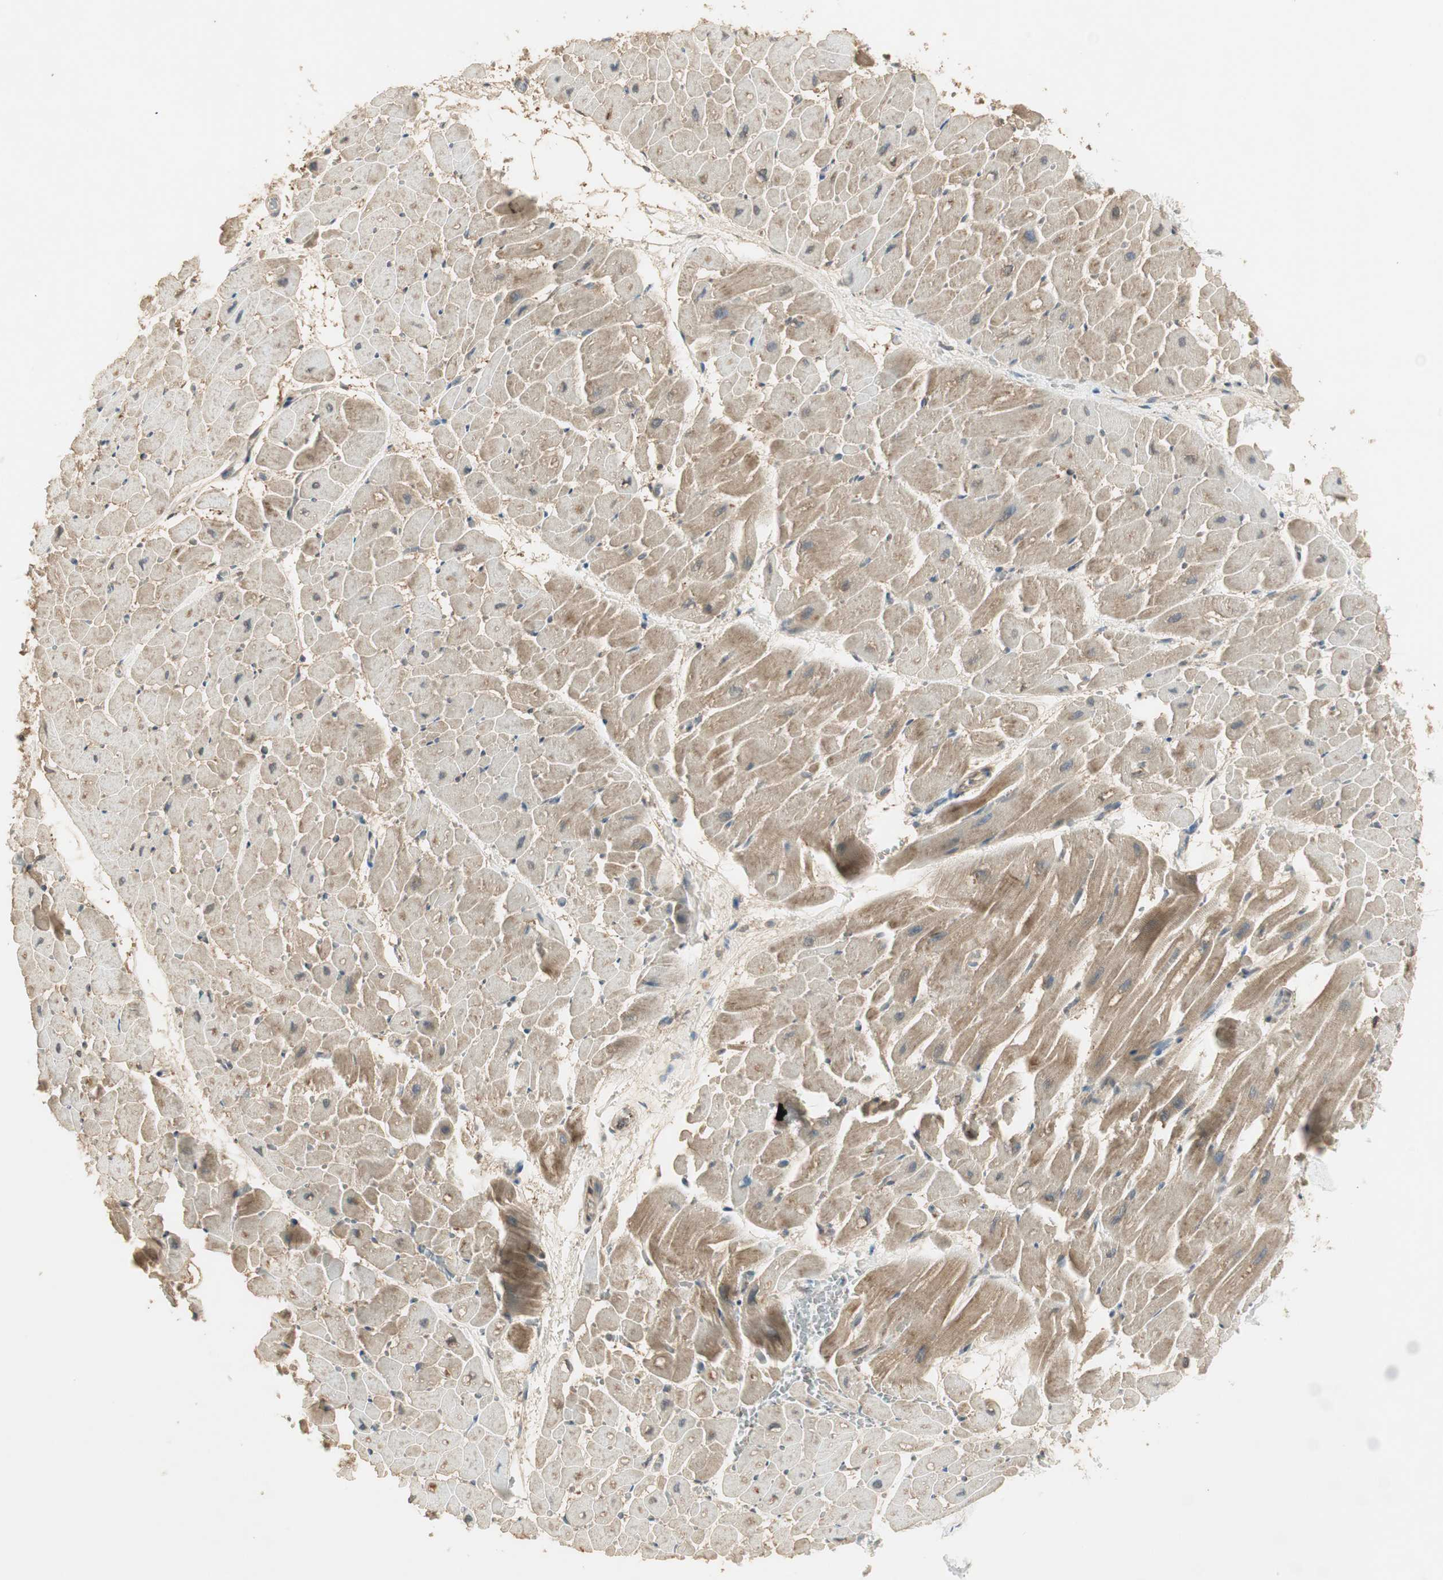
{"staining": {"intensity": "moderate", "quantity": "25%-75%", "location": "cytoplasmic/membranous"}, "tissue": "heart muscle", "cell_type": "Cardiomyocytes", "image_type": "normal", "snomed": [{"axis": "morphology", "description": "Normal tissue, NOS"}, {"axis": "topography", "description": "Heart"}], "caption": "Immunohistochemical staining of benign heart muscle exhibits 25%-75% levels of moderate cytoplasmic/membranous protein expression in about 25%-75% of cardiomyocytes. (Stains: DAB (3,3'-diaminobenzidine) in brown, nuclei in blue, Microscopy: brightfield microscopy at high magnification).", "gene": "USP2", "patient": {"sex": "male", "age": 45}}